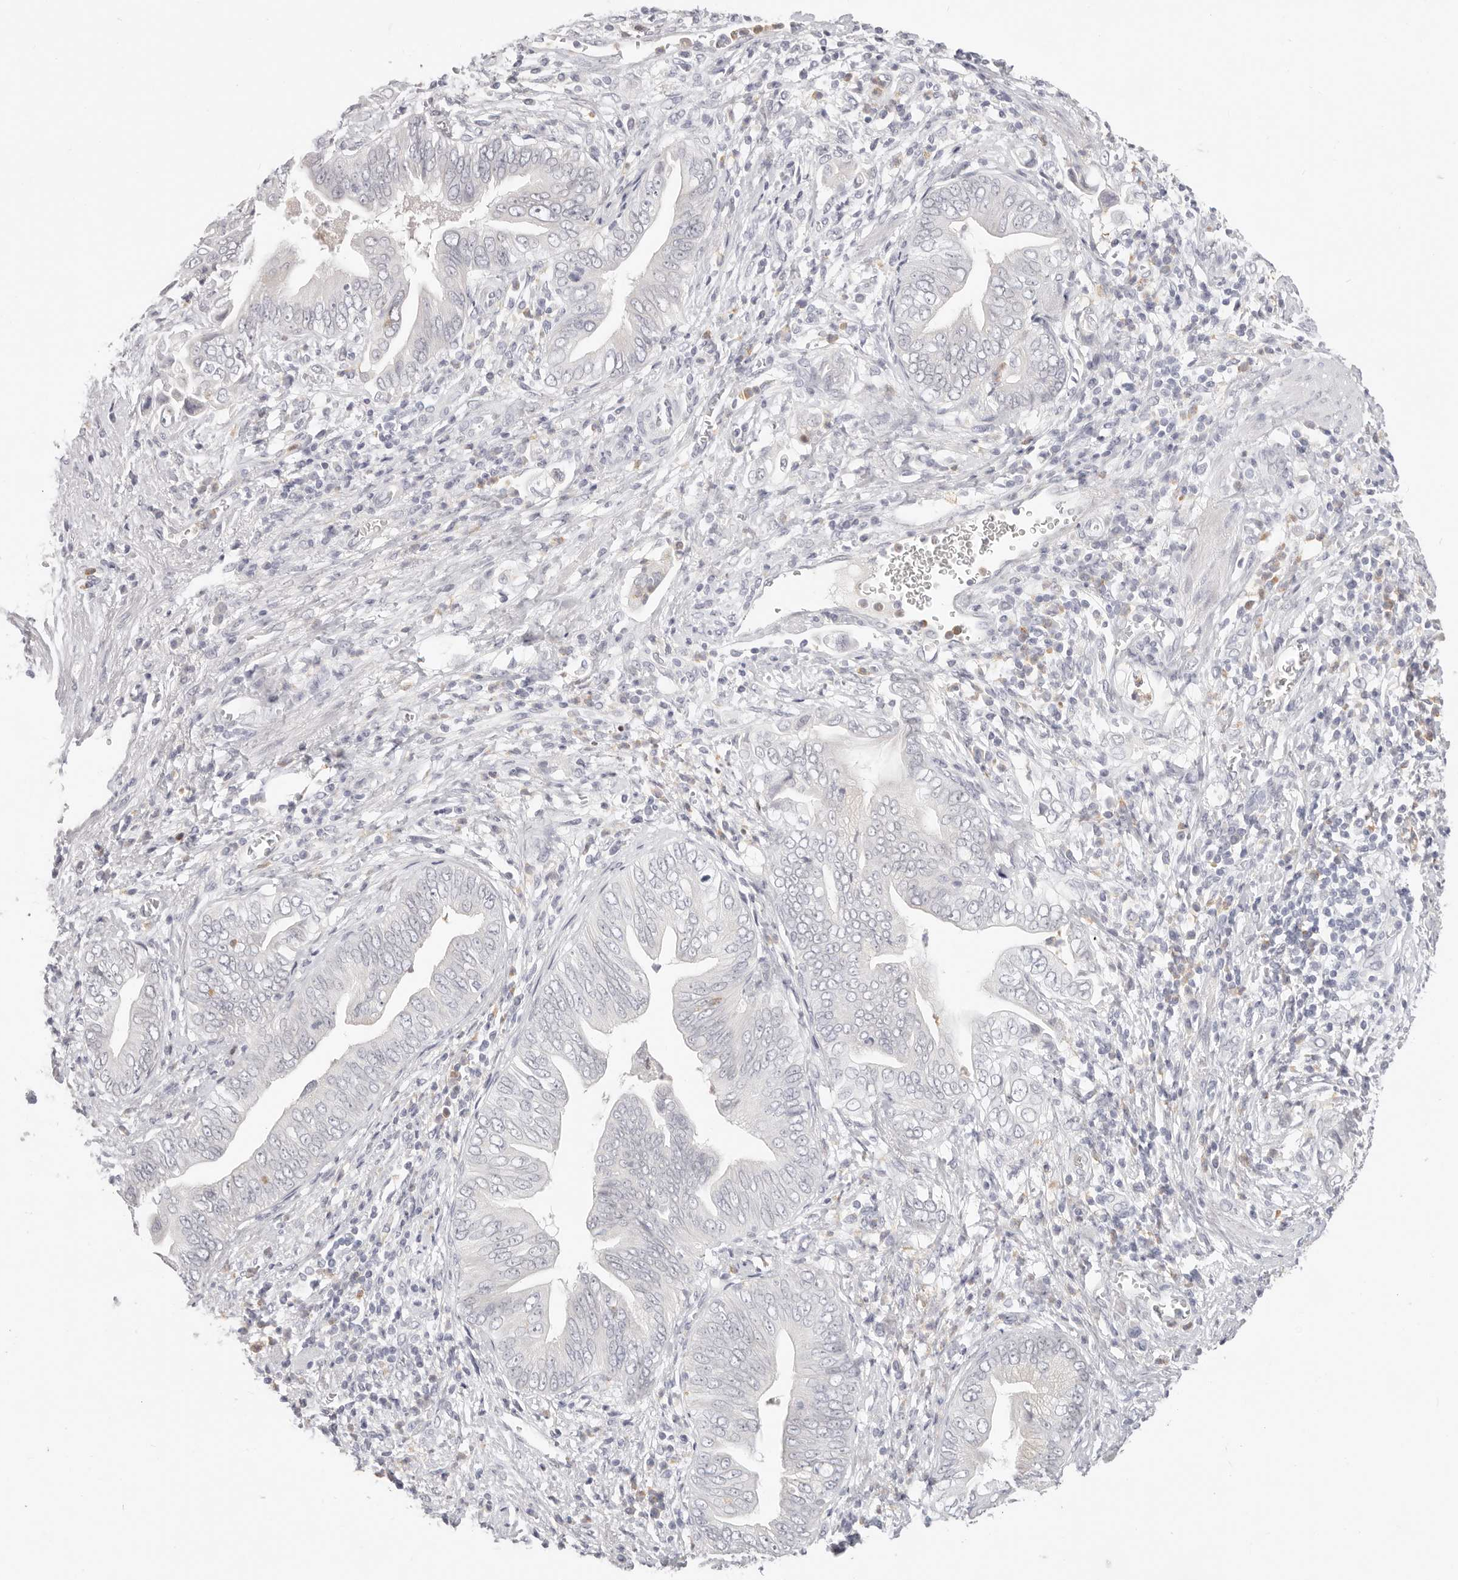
{"staining": {"intensity": "negative", "quantity": "none", "location": "none"}, "tissue": "pancreatic cancer", "cell_type": "Tumor cells", "image_type": "cancer", "snomed": [{"axis": "morphology", "description": "Adenocarcinoma, NOS"}, {"axis": "topography", "description": "Pancreas"}], "caption": "Adenocarcinoma (pancreatic) stained for a protein using IHC reveals no expression tumor cells.", "gene": "ASCL1", "patient": {"sex": "male", "age": 75}}